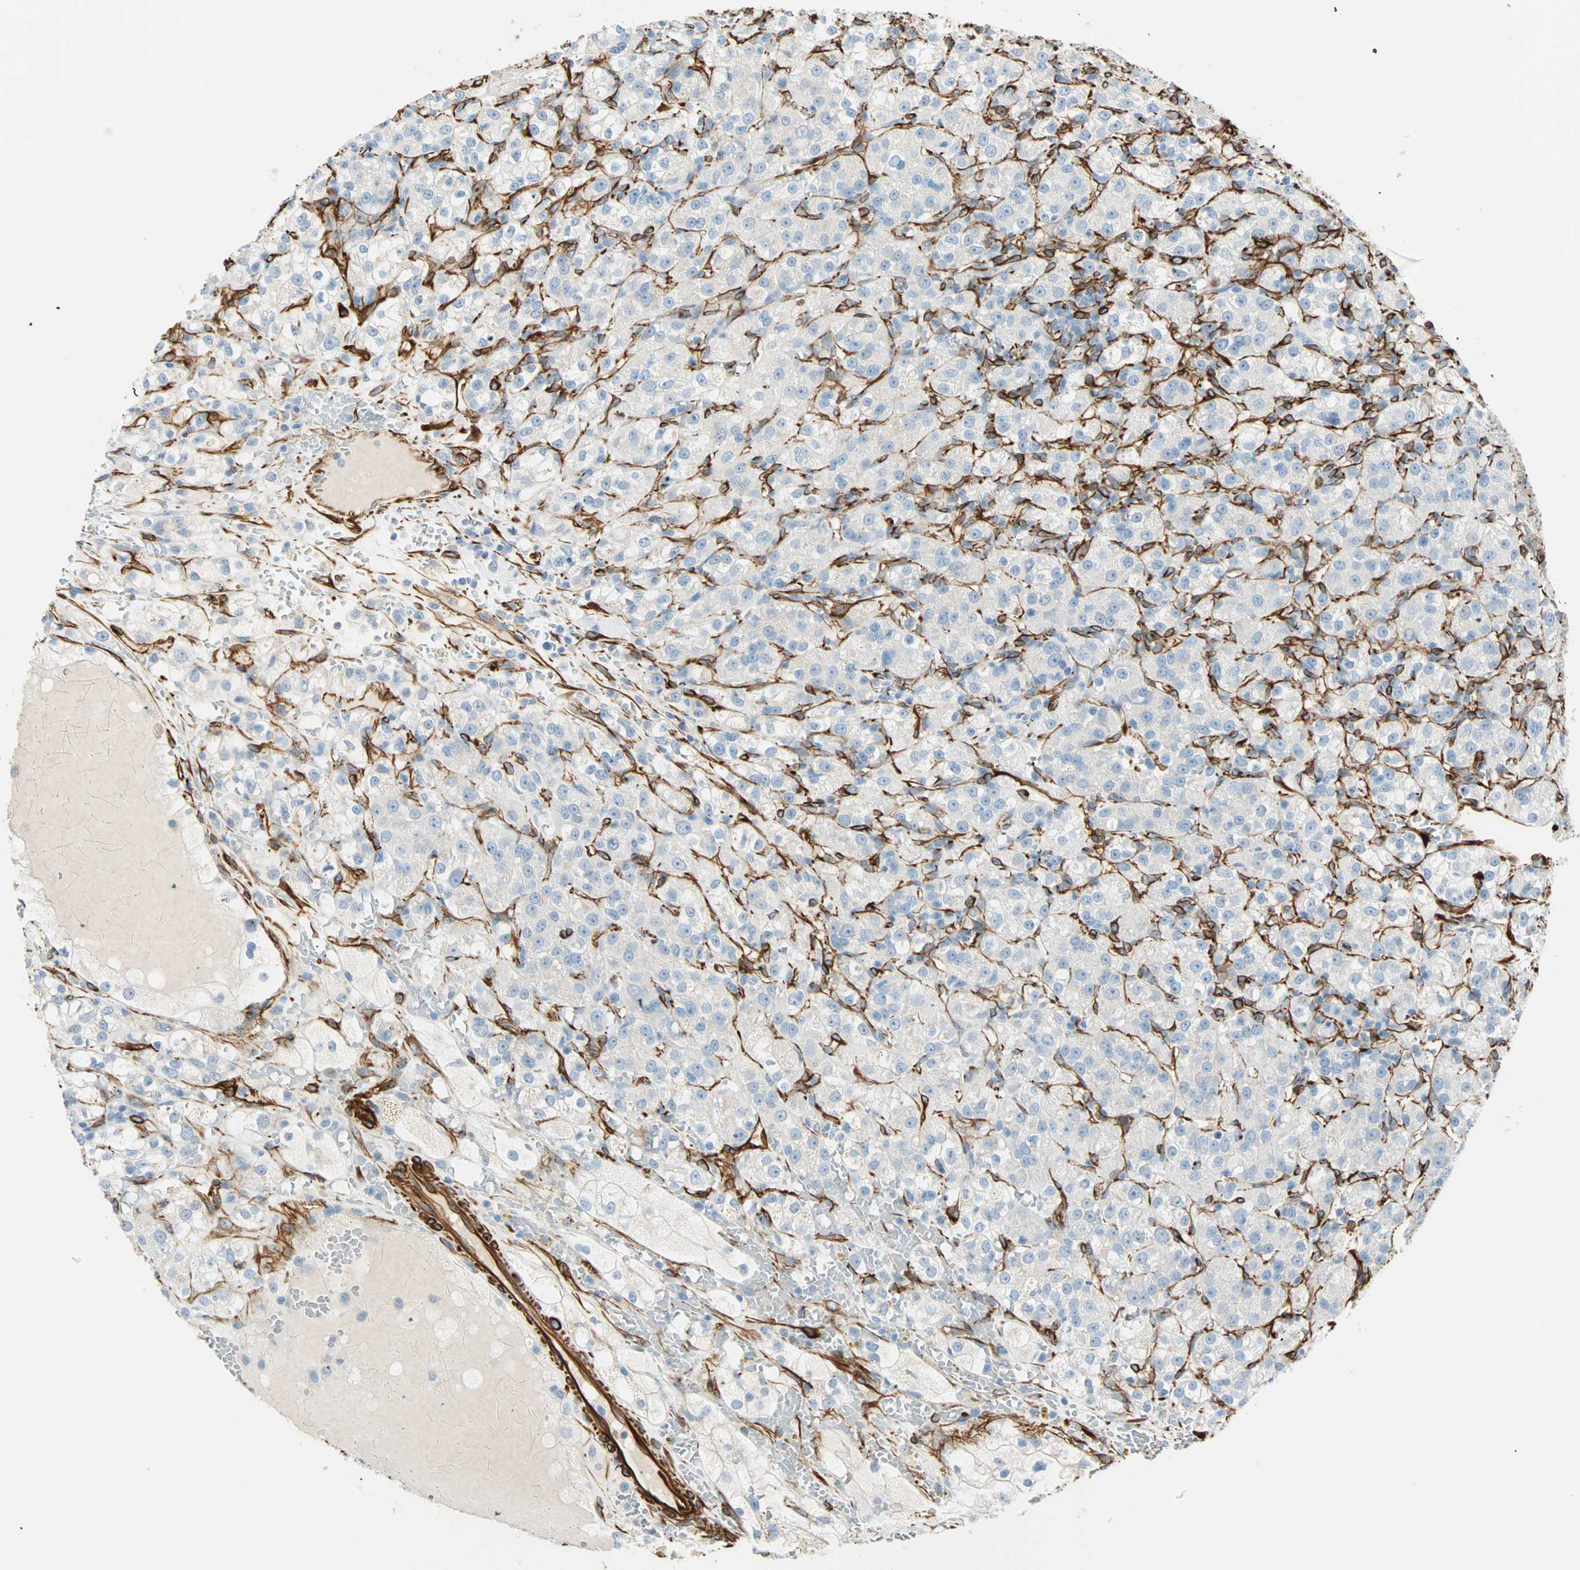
{"staining": {"intensity": "negative", "quantity": "none", "location": "none"}, "tissue": "renal cancer", "cell_type": "Tumor cells", "image_type": "cancer", "snomed": [{"axis": "morphology", "description": "Normal tissue, NOS"}, {"axis": "morphology", "description": "Adenocarcinoma, NOS"}, {"axis": "topography", "description": "Kidney"}], "caption": "This micrograph is of renal cancer (adenocarcinoma) stained with IHC to label a protein in brown with the nuclei are counter-stained blue. There is no positivity in tumor cells.", "gene": "NES", "patient": {"sex": "male", "age": 61}}